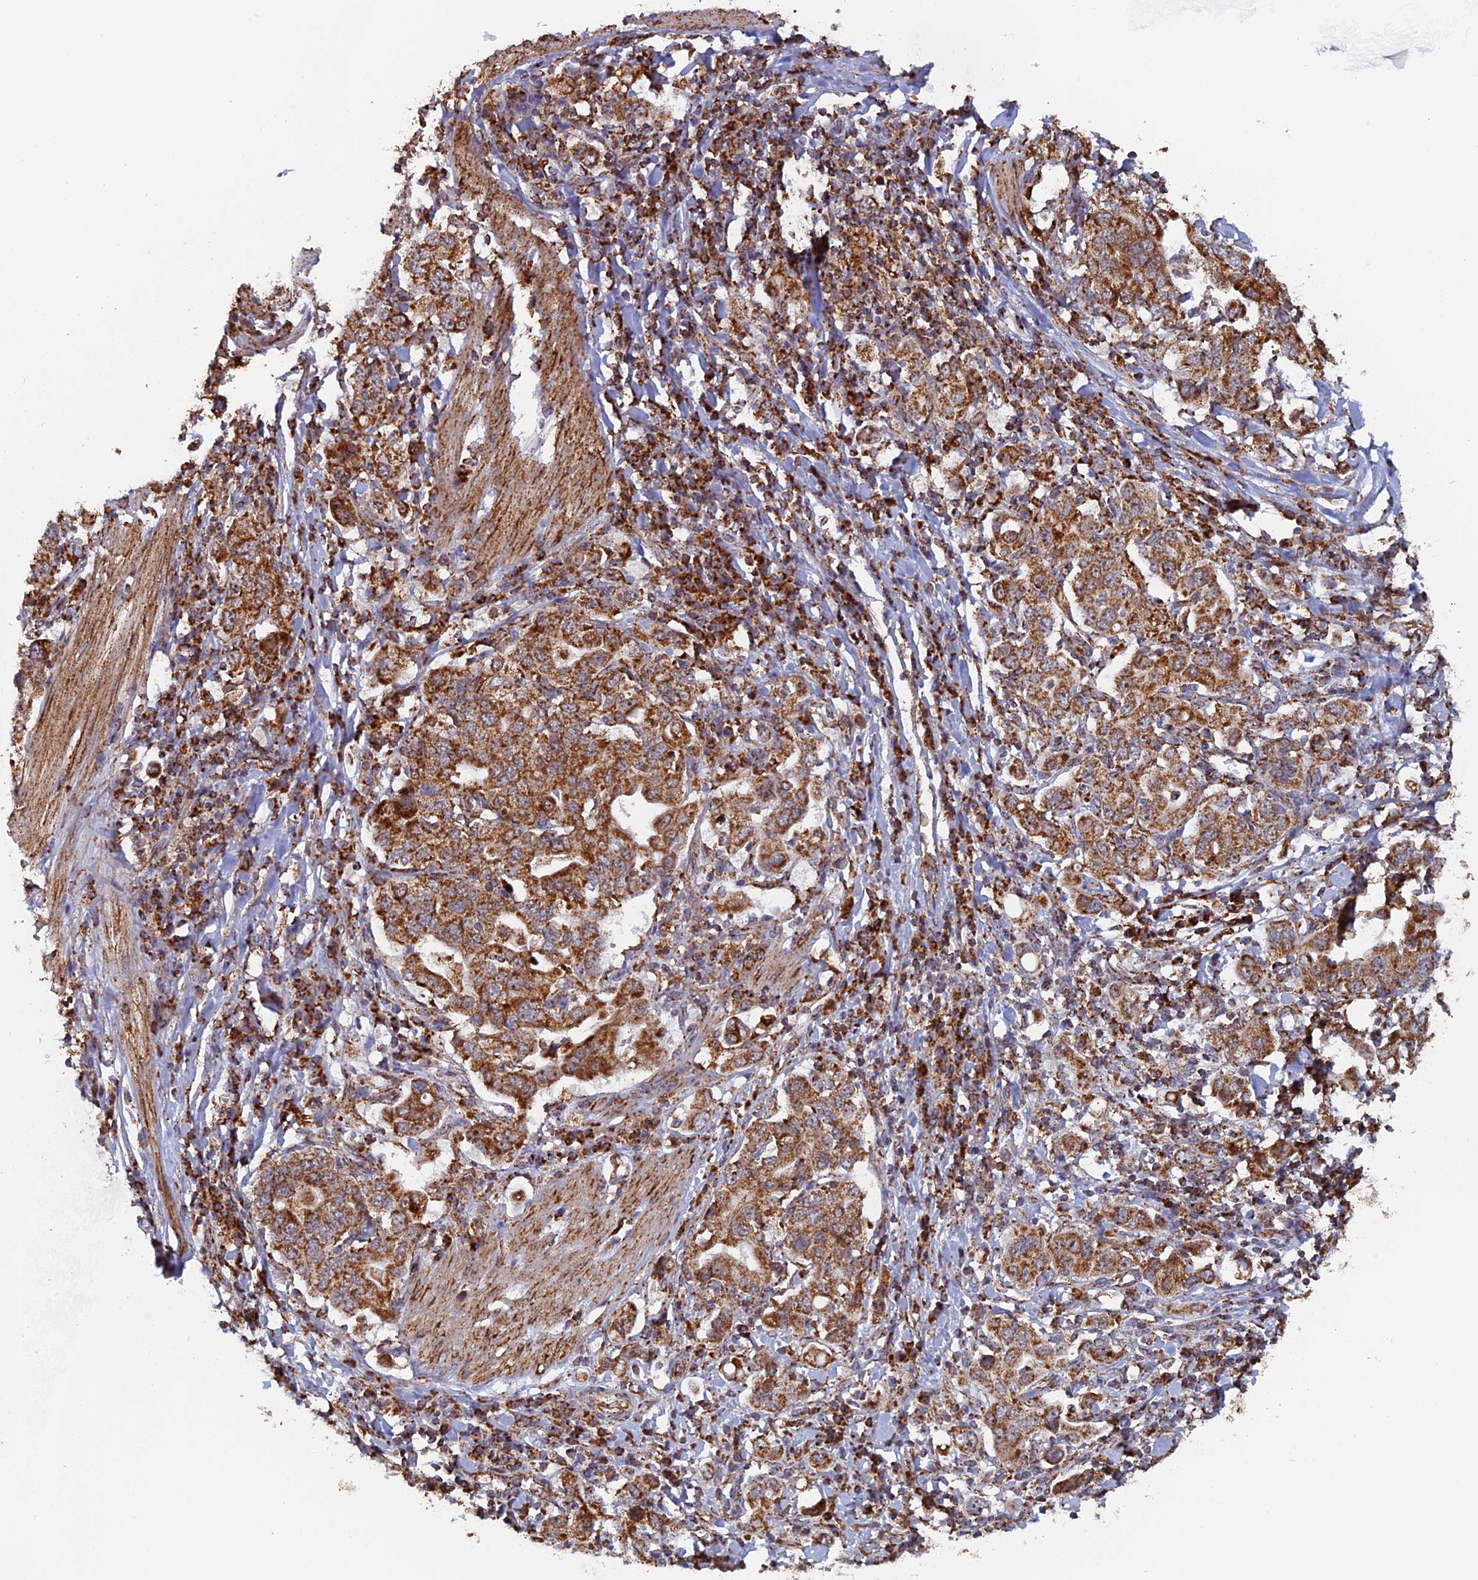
{"staining": {"intensity": "moderate", "quantity": ">75%", "location": "cytoplasmic/membranous"}, "tissue": "stomach cancer", "cell_type": "Tumor cells", "image_type": "cancer", "snomed": [{"axis": "morphology", "description": "Adenocarcinoma, NOS"}, {"axis": "topography", "description": "Stomach, upper"}], "caption": "An immunohistochemistry photomicrograph of neoplastic tissue is shown. Protein staining in brown highlights moderate cytoplasmic/membranous positivity in stomach cancer (adenocarcinoma) within tumor cells. The protein is shown in brown color, while the nuclei are stained blue.", "gene": "DTYMK", "patient": {"sex": "male", "age": 62}}